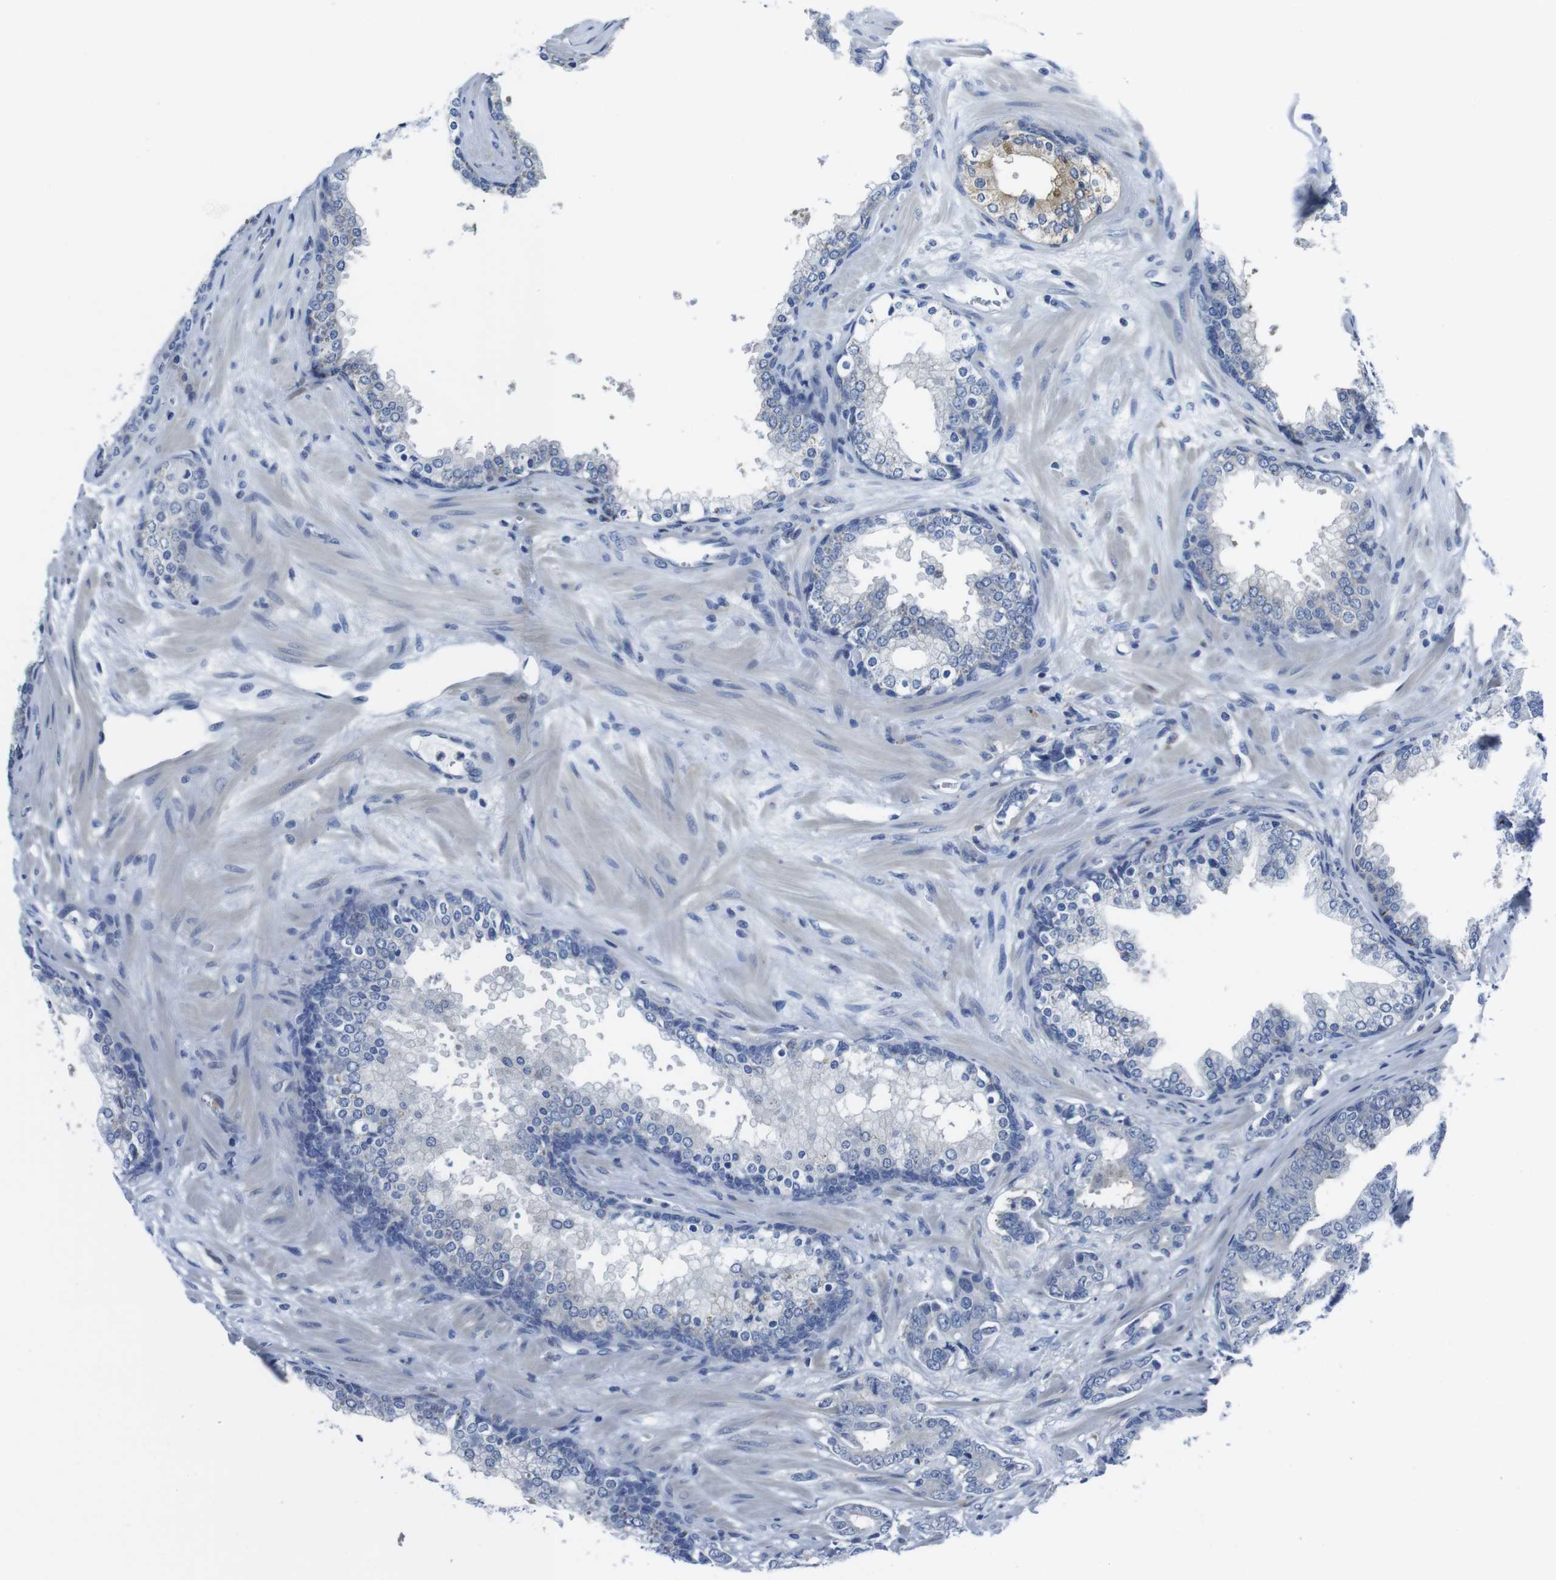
{"staining": {"intensity": "negative", "quantity": "none", "location": "none"}, "tissue": "prostate cancer", "cell_type": "Tumor cells", "image_type": "cancer", "snomed": [{"axis": "morphology", "description": "Adenocarcinoma, Low grade"}, {"axis": "topography", "description": "Prostate"}], "caption": "Tumor cells show no significant expression in low-grade adenocarcinoma (prostate). (IHC, brightfield microscopy, high magnification).", "gene": "EIF4A1", "patient": {"sex": "male", "age": 58}}